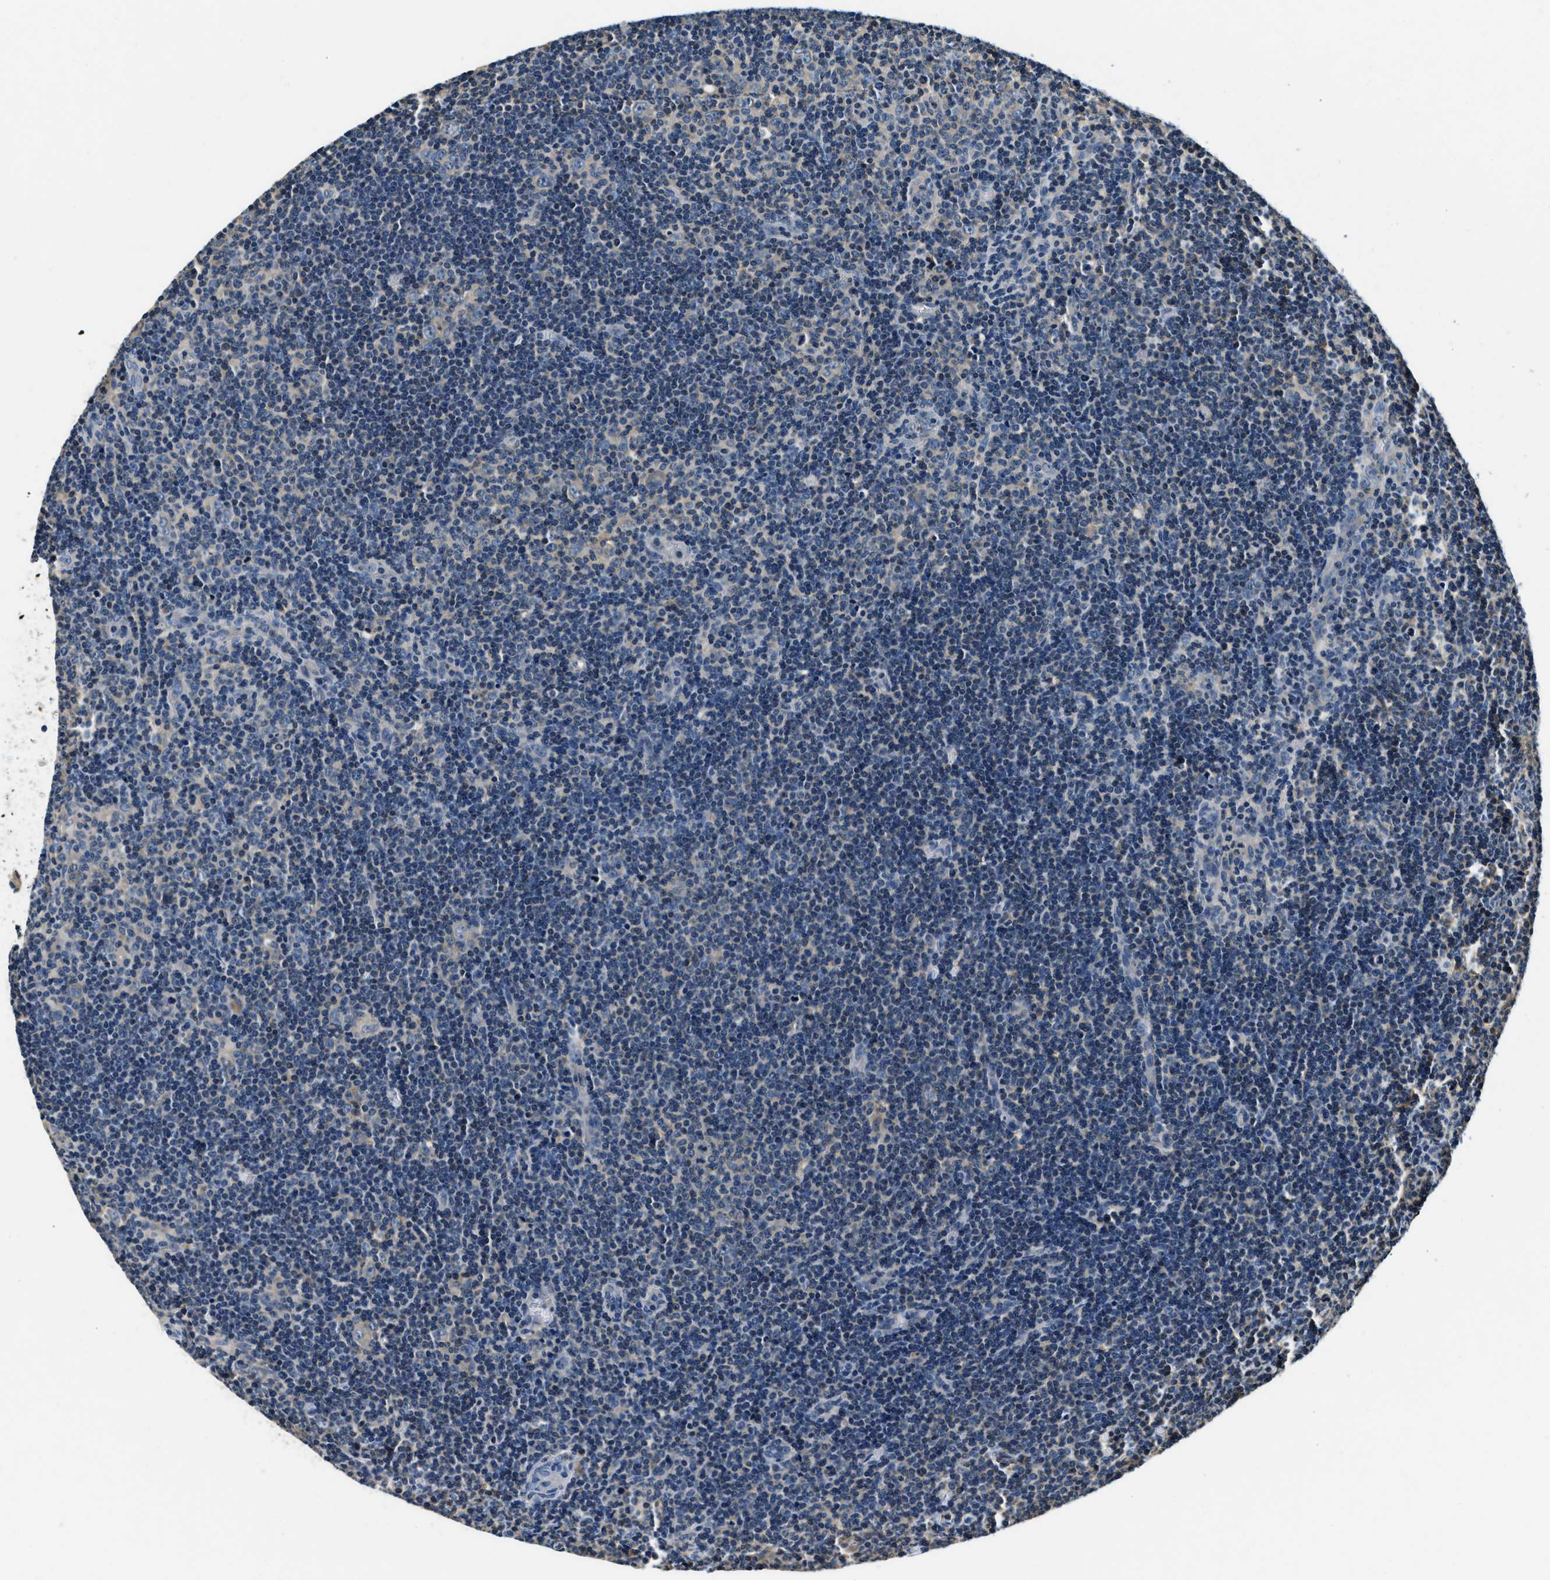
{"staining": {"intensity": "negative", "quantity": "none", "location": "none"}, "tissue": "lymphoma", "cell_type": "Tumor cells", "image_type": "cancer", "snomed": [{"axis": "morphology", "description": "Hodgkin's disease, NOS"}, {"axis": "topography", "description": "Lymph node"}], "caption": "An IHC micrograph of lymphoma is shown. There is no staining in tumor cells of lymphoma.", "gene": "RESF1", "patient": {"sex": "female", "age": 57}}